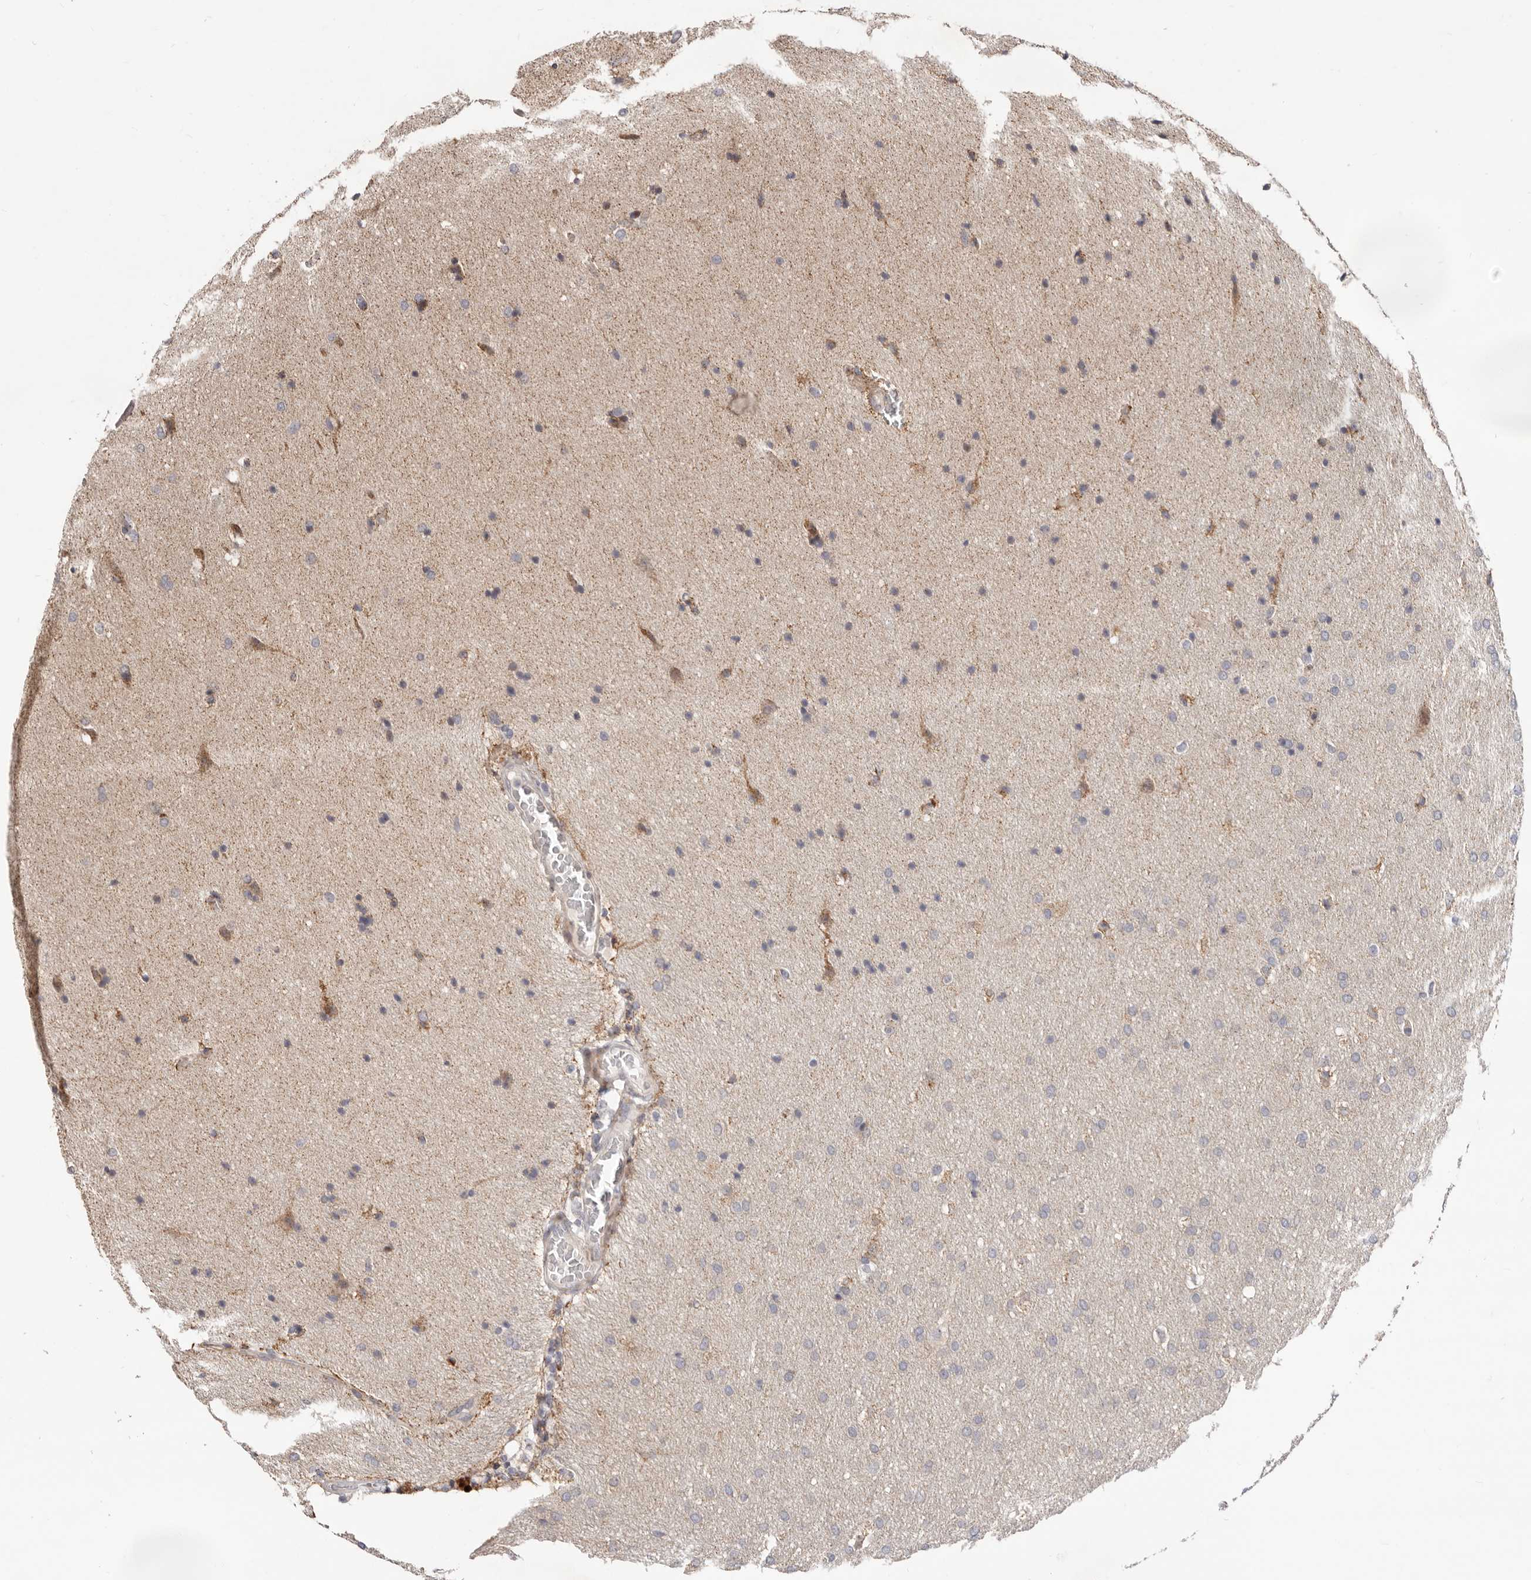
{"staining": {"intensity": "negative", "quantity": "none", "location": "none"}, "tissue": "glioma", "cell_type": "Tumor cells", "image_type": "cancer", "snomed": [{"axis": "morphology", "description": "Glioma, malignant, Low grade"}, {"axis": "topography", "description": "Brain"}], "caption": "A photomicrograph of malignant glioma (low-grade) stained for a protein reveals no brown staining in tumor cells.", "gene": "TOR3A", "patient": {"sex": "female", "age": 37}}